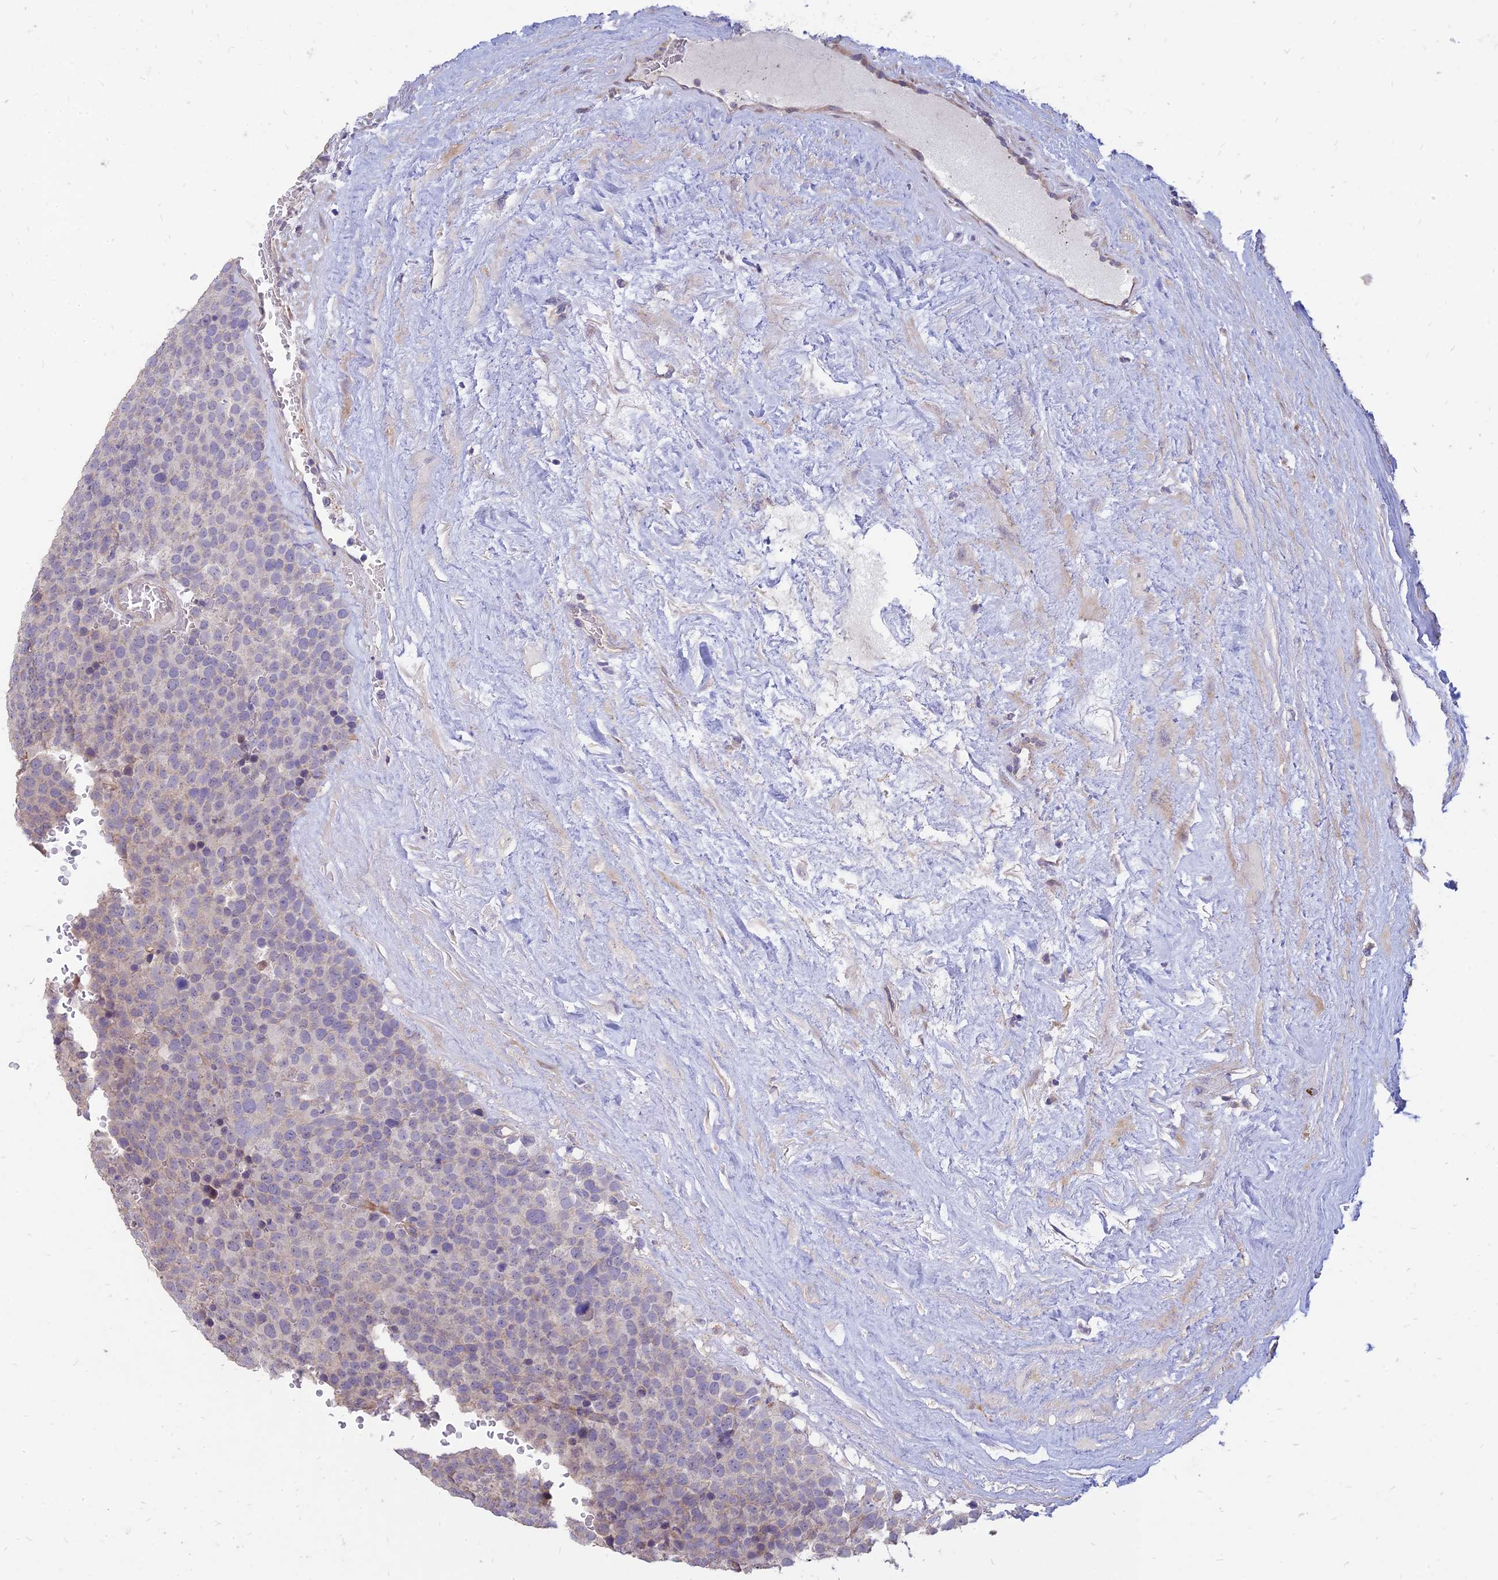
{"staining": {"intensity": "negative", "quantity": "none", "location": "none"}, "tissue": "testis cancer", "cell_type": "Tumor cells", "image_type": "cancer", "snomed": [{"axis": "morphology", "description": "Seminoma, NOS"}, {"axis": "topography", "description": "Testis"}], "caption": "High magnification brightfield microscopy of testis cancer stained with DAB (3,3'-diaminobenzidine) (brown) and counterstained with hematoxylin (blue): tumor cells show no significant positivity. (DAB immunohistochemistry (IHC), high magnification).", "gene": "ST3GAL6", "patient": {"sex": "male", "age": 71}}